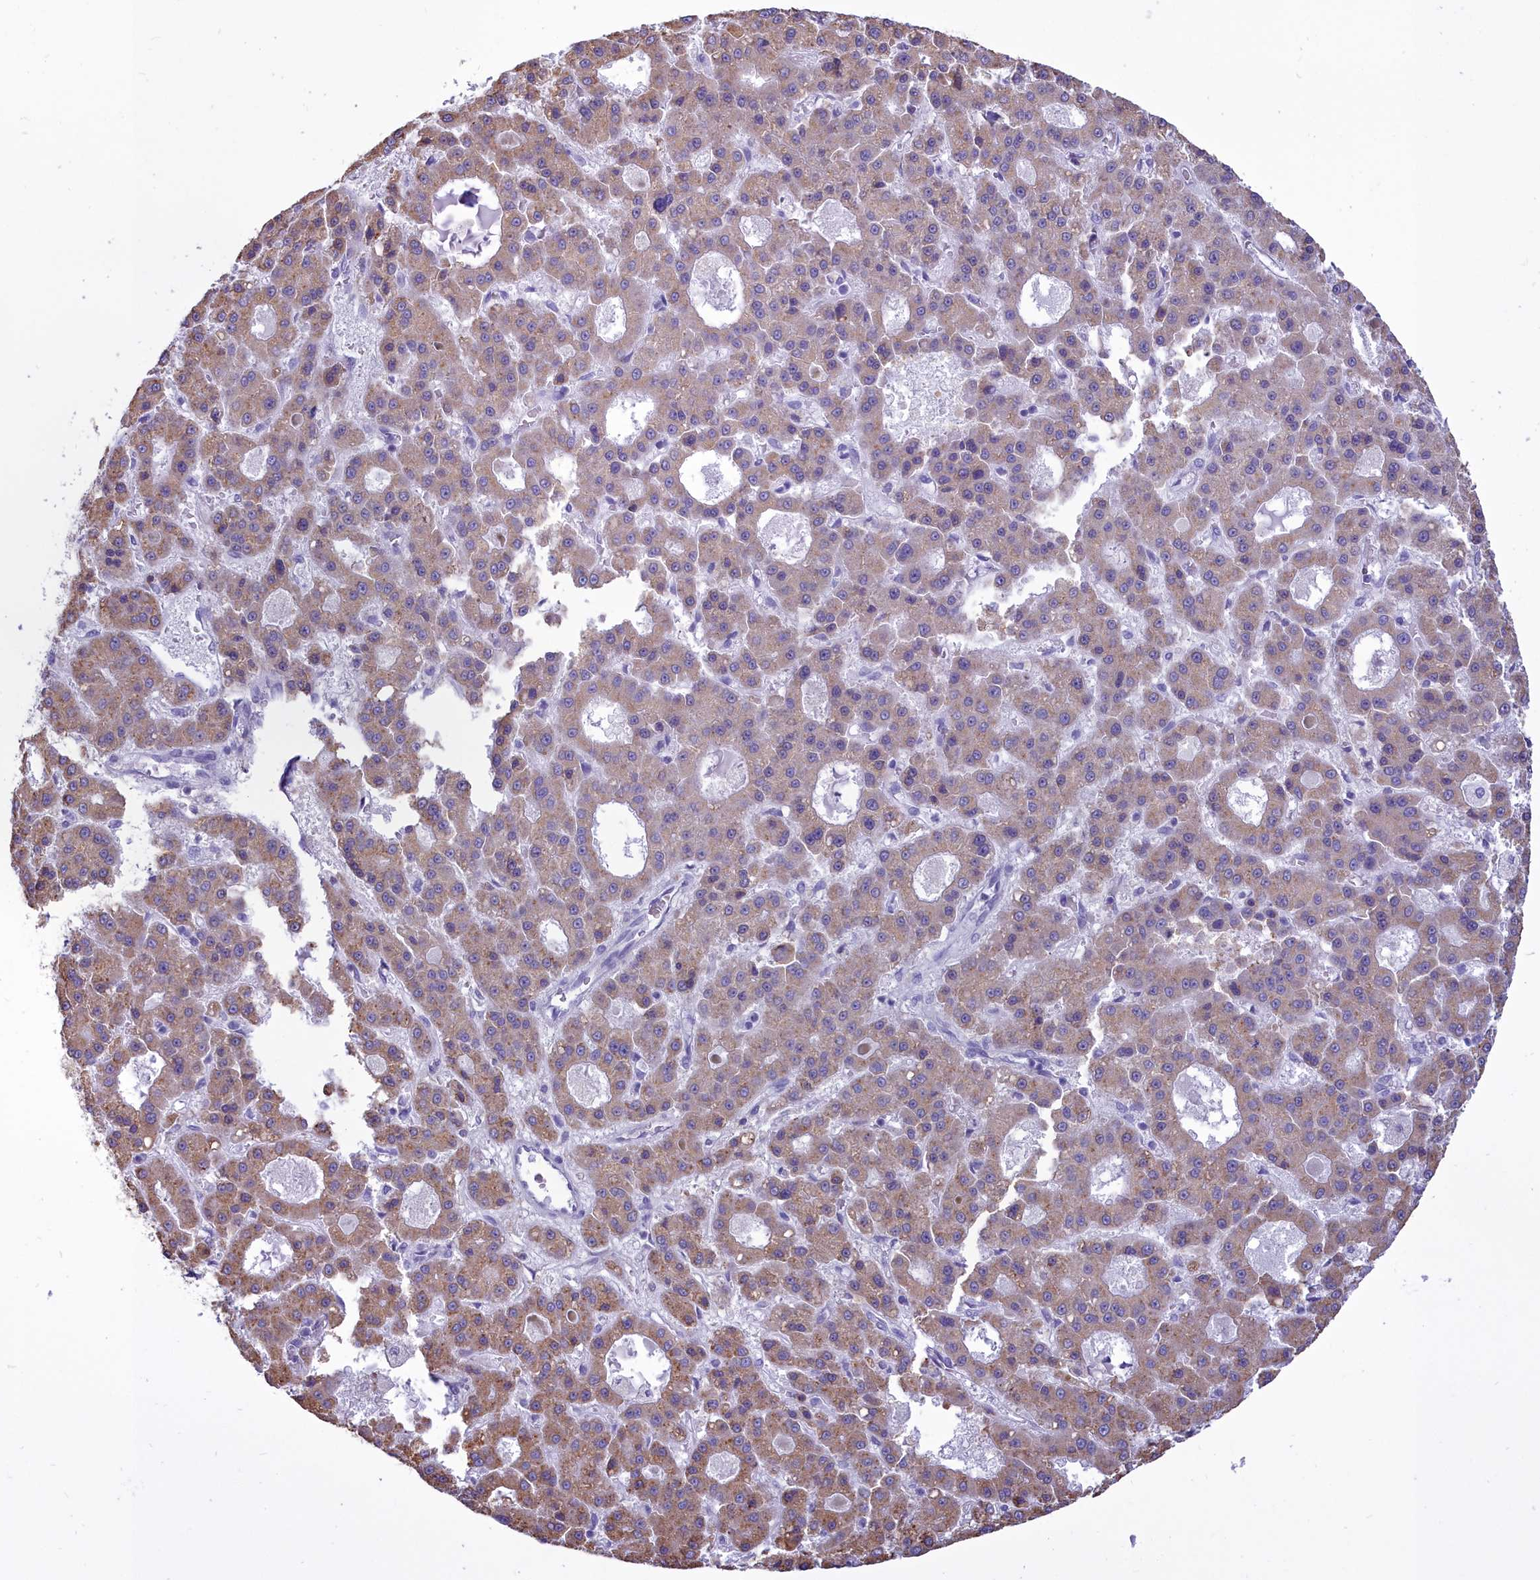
{"staining": {"intensity": "moderate", "quantity": ">75%", "location": "cytoplasmic/membranous"}, "tissue": "liver cancer", "cell_type": "Tumor cells", "image_type": "cancer", "snomed": [{"axis": "morphology", "description": "Carcinoma, Hepatocellular, NOS"}, {"axis": "topography", "description": "Liver"}], "caption": "Immunohistochemistry (IHC) of human liver hepatocellular carcinoma shows medium levels of moderate cytoplasmic/membranous positivity in about >75% of tumor cells.", "gene": "CD5", "patient": {"sex": "male", "age": 70}}